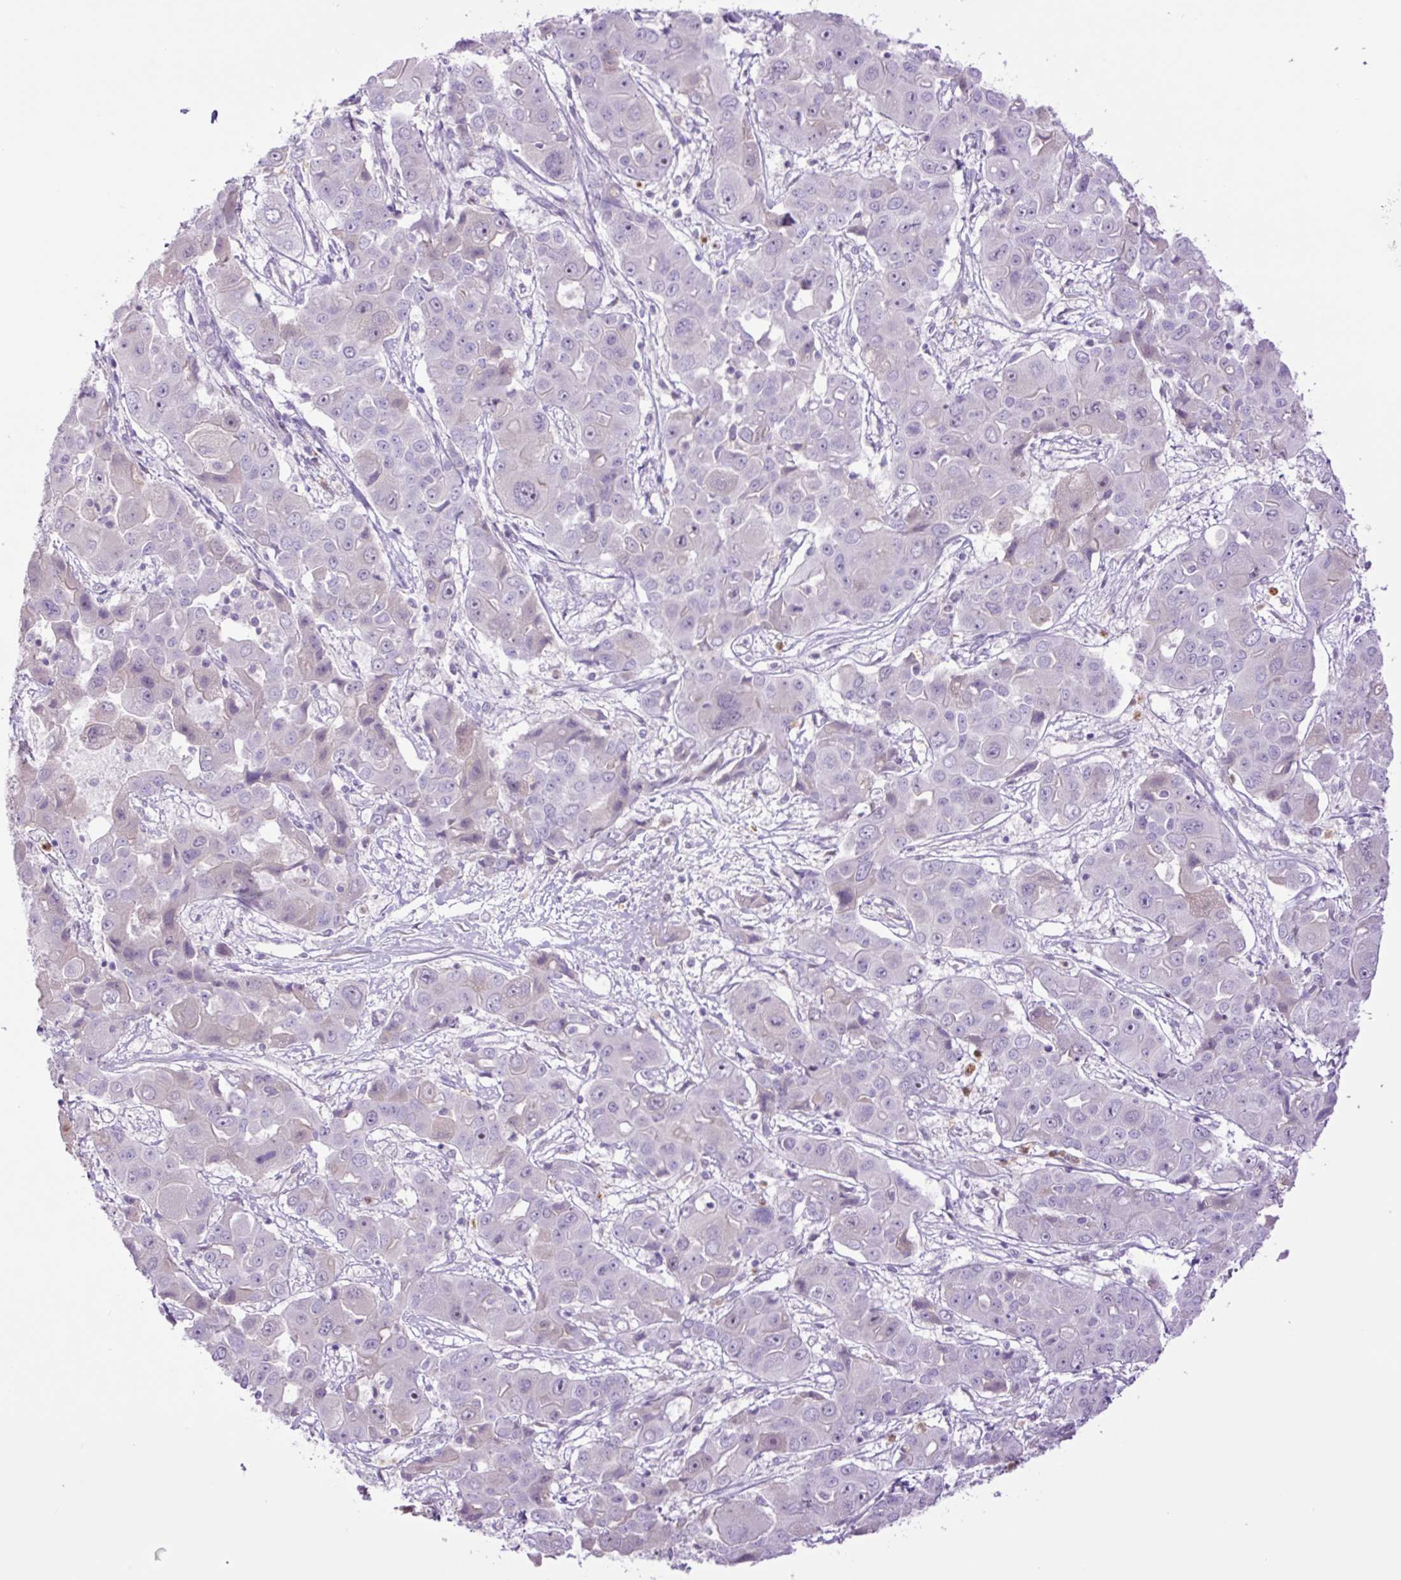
{"staining": {"intensity": "negative", "quantity": "none", "location": "none"}, "tissue": "liver cancer", "cell_type": "Tumor cells", "image_type": "cancer", "snomed": [{"axis": "morphology", "description": "Cholangiocarcinoma"}, {"axis": "topography", "description": "Liver"}], "caption": "This is a photomicrograph of immunohistochemistry (IHC) staining of liver cancer, which shows no staining in tumor cells.", "gene": "MFSD3", "patient": {"sex": "male", "age": 67}}